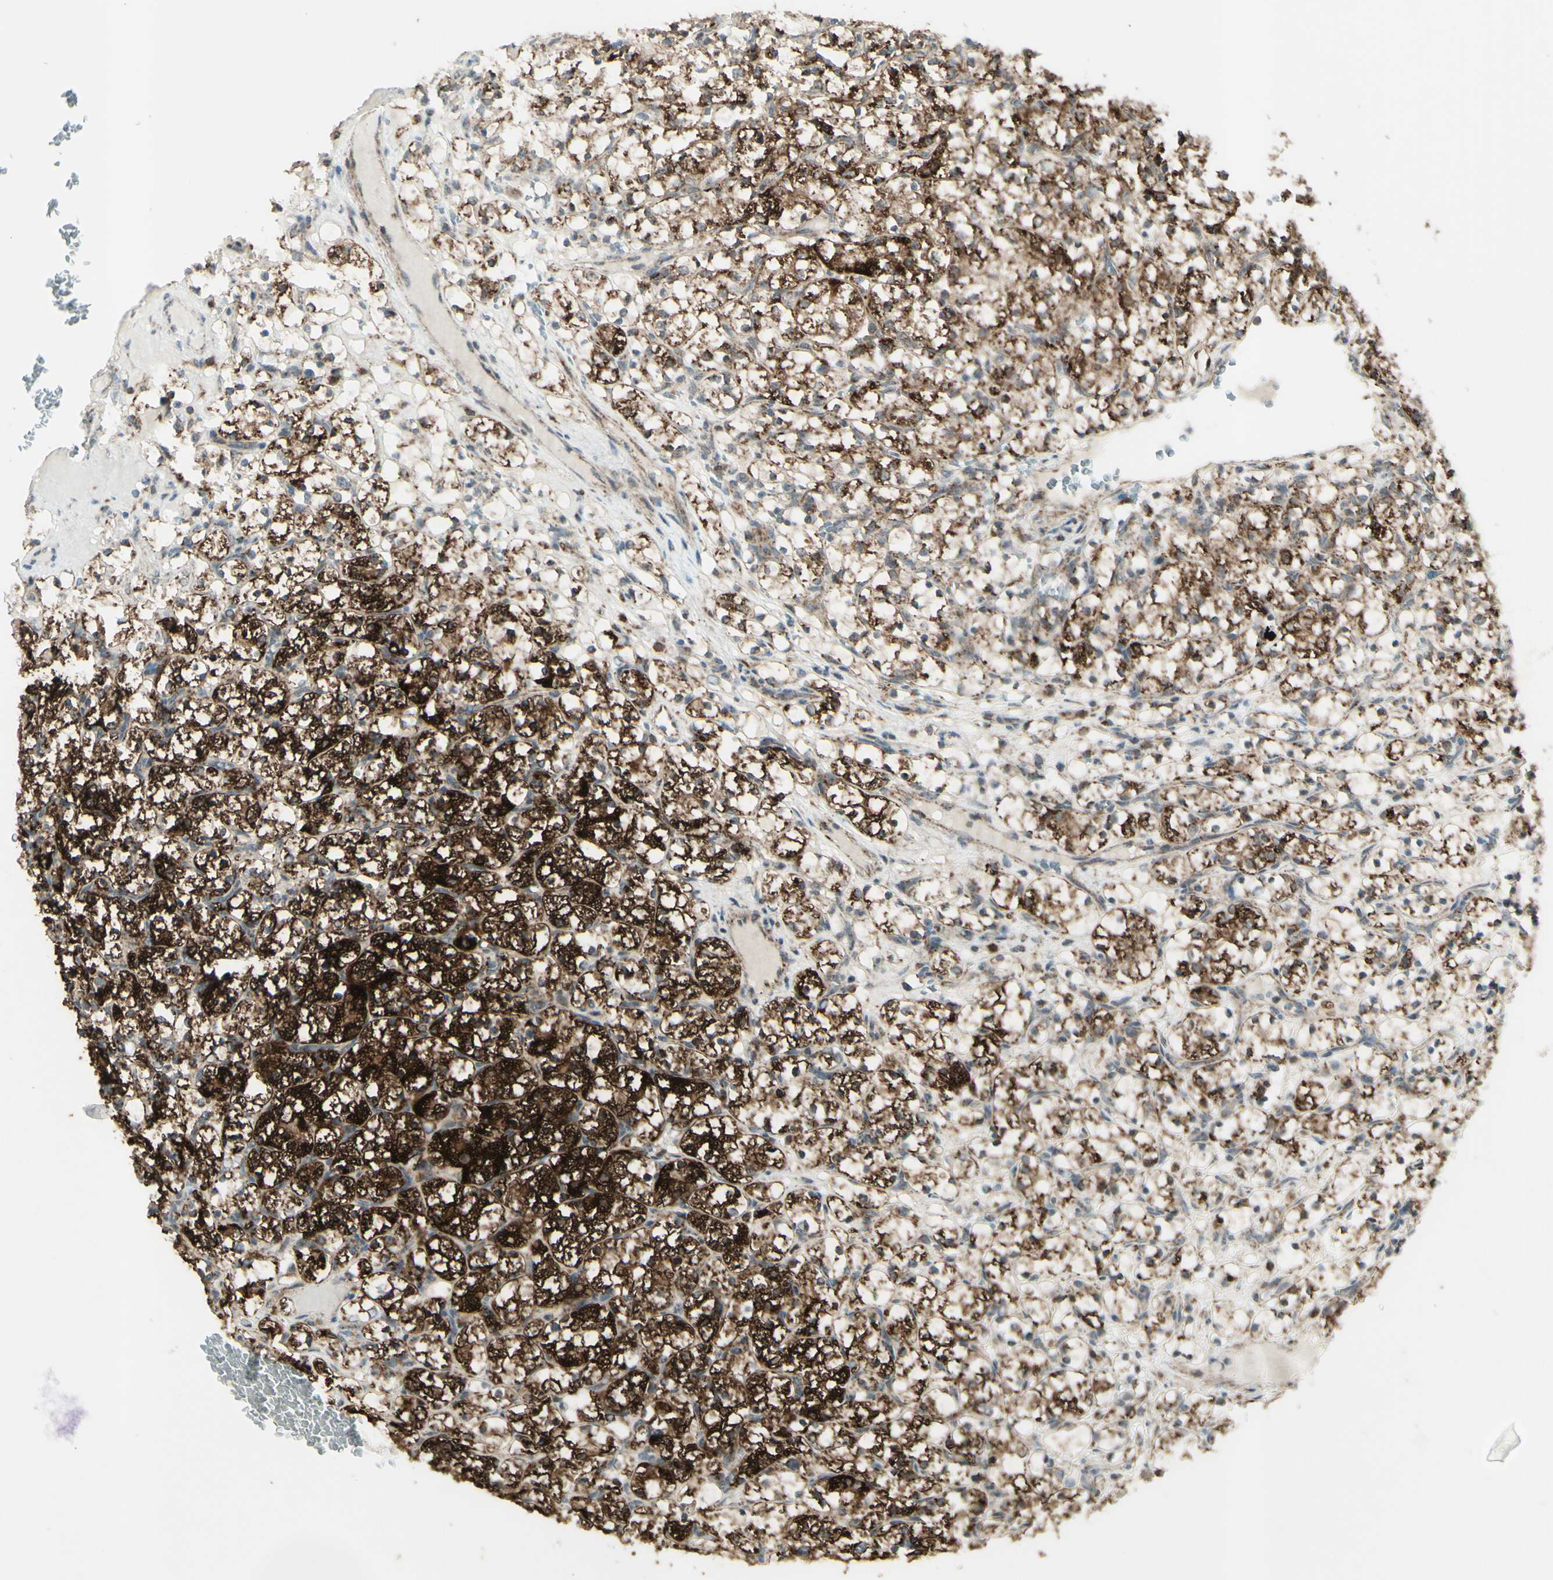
{"staining": {"intensity": "strong", "quantity": ">75%", "location": "cytoplasmic/membranous"}, "tissue": "renal cancer", "cell_type": "Tumor cells", "image_type": "cancer", "snomed": [{"axis": "morphology", "description": "Adenocarcinoma, NOS"}, {"axis": "topography", "description": "Kidney"}], "caption": "Immunohistochemistry staining of adenocarcinoma (renal), which reveals high levels of strong cytoplasmic/membranous expression in approximately >75% of tumor cells indicating strong cytoplasmic/membranous protein staining. The staining was performed using DAB (3,3'-diaminobenzidine) (brown) for protein detection and nuclei were counterstained in hematoxylin (blue).", "gene": "DHRS3", "patient": {"sex": "female", "age": 69}}